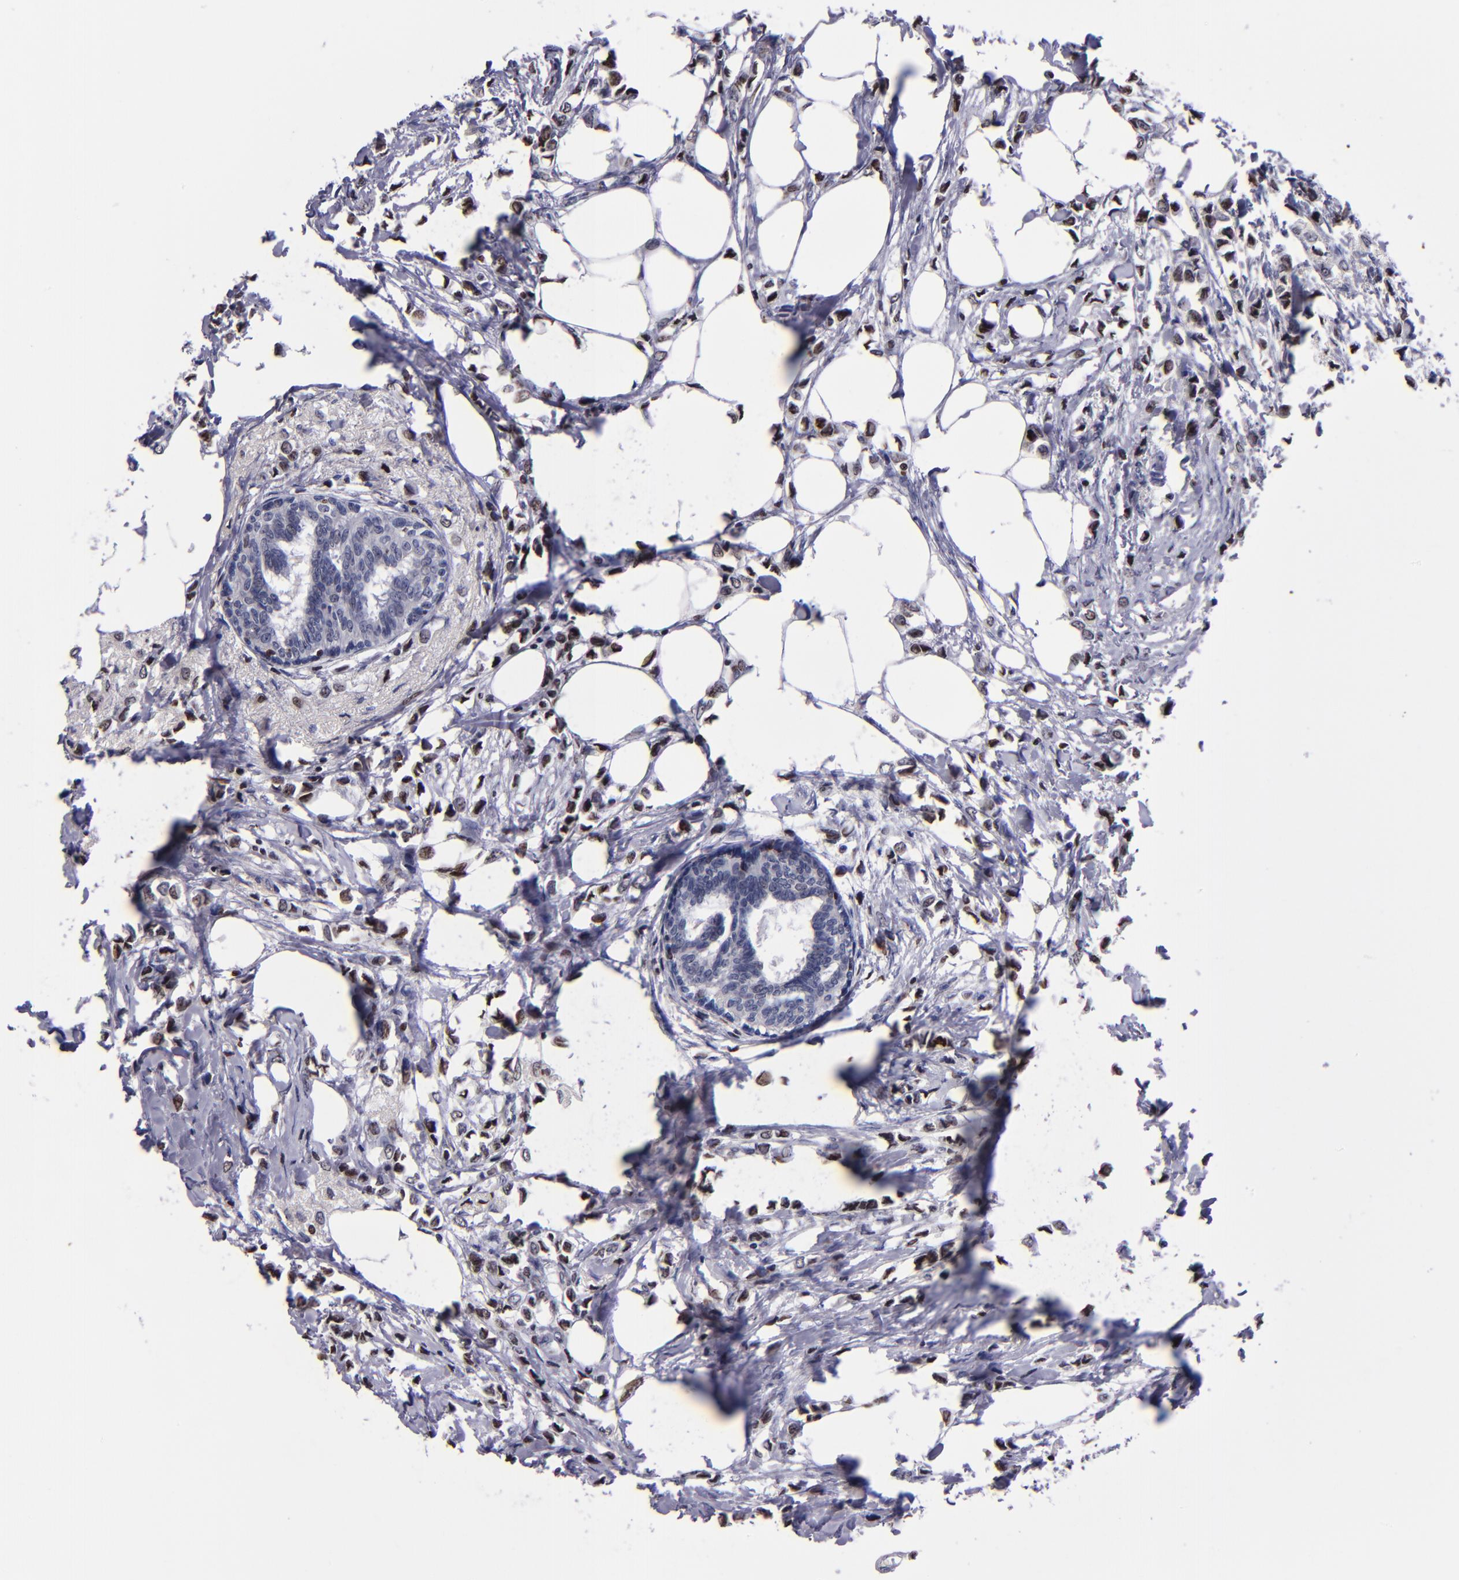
{"staining": {"intensity": "weak", "quantity": "25%-75%", "location": "nuclear"}, "tissue": "breast cancer", "cell_type": "Tumor cells", "image_type": "cancer", "snomed": [{"axis": "morphology", "description": "Lobular carcinoma"}, {"axis": "topography", "description": "Breast"}], "caption": "Lobular carcinoma (breast) tissue shows weak nuclear staining in approximately 25%-75% of tumor cells, visualized by immunohistochemistry.", "gene": "CDKL5", "patient": {"sex": "female", "age": 51}}